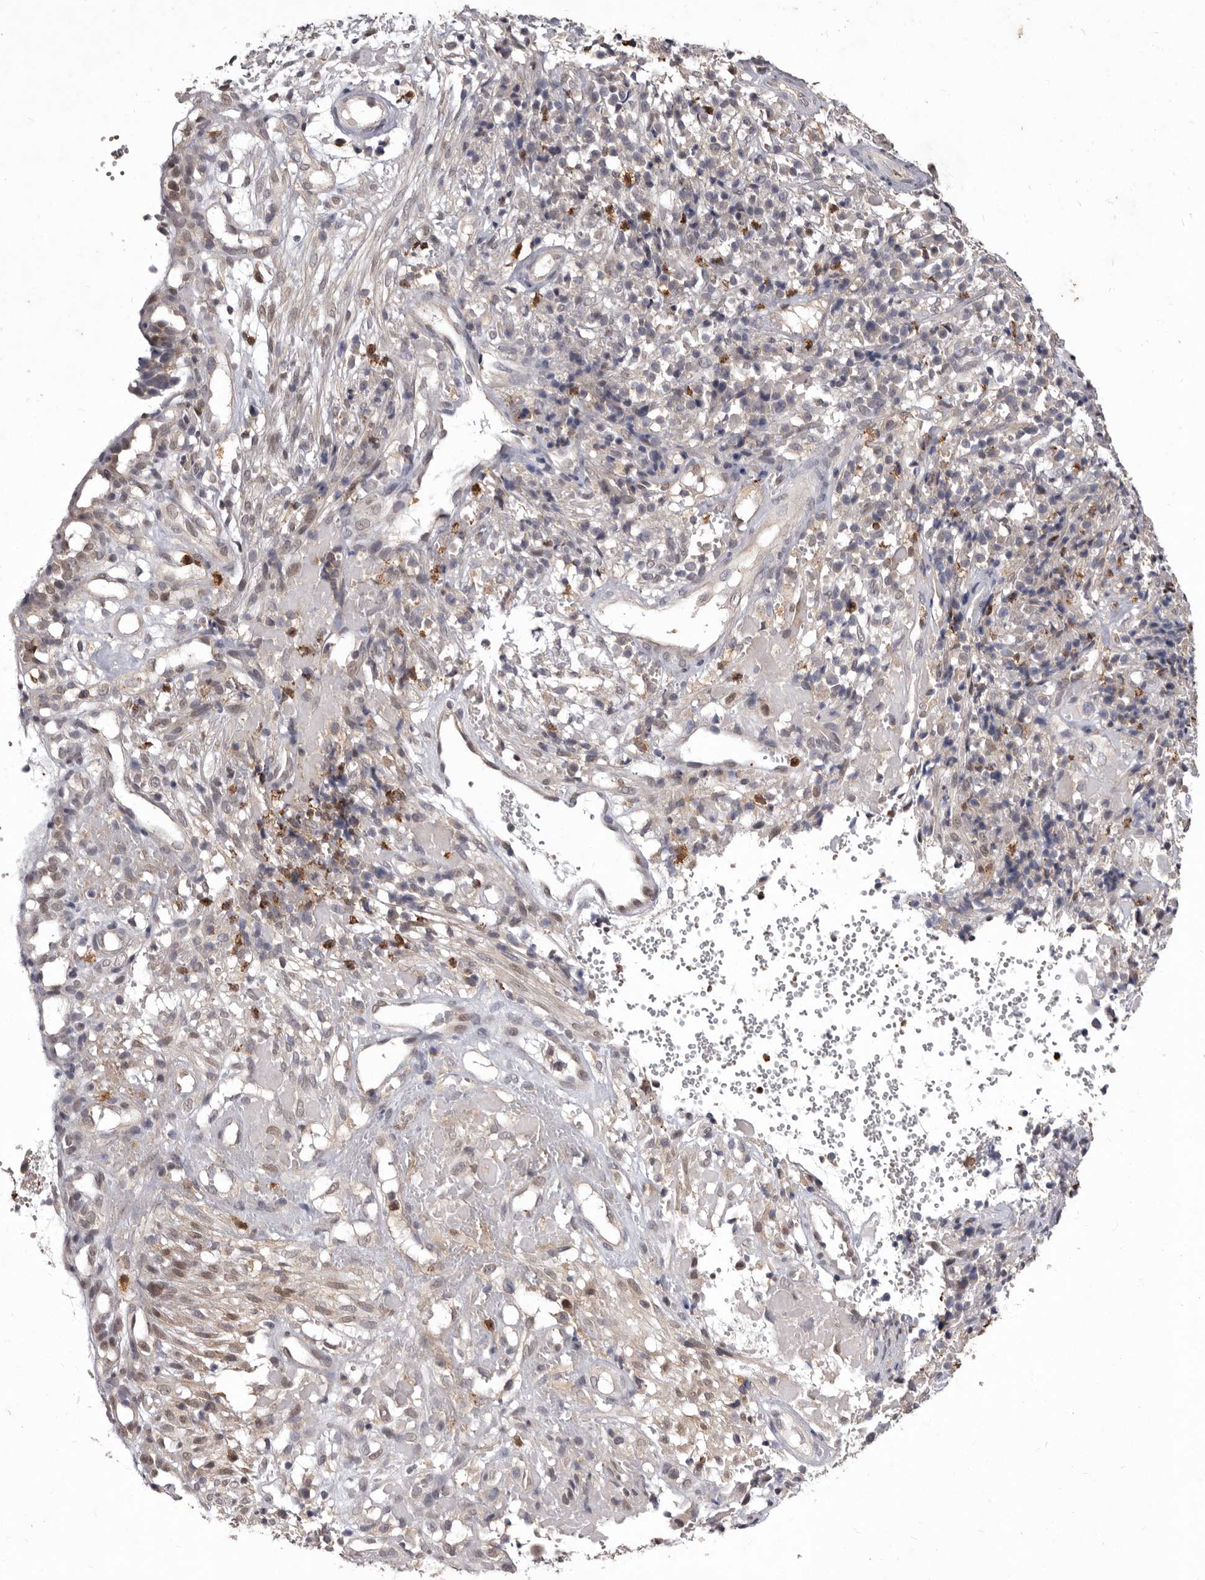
{"staining": {"intensity": "weak", "quantity": "25%-75%", "location": "nuclear"}, "tissue": "cervical cancer", "cell_type": "Tumor cells", "image_type": "cancer", "snomed": [{"axis": "morphology", "description": "Squamous cell carcinoma, NOS"}, {"axis": "topography", "description": "Cervix"}], "caption": "Immunohistochemistry of cervical cancer reveals low levels of weak nuclear expression in about 25%-75% of tumor cells. (brown staining indicates protein expression, while blue staining denotes nuclei).", "gene": "ACLY", "patient": {"sex": "female", "age": 74}}